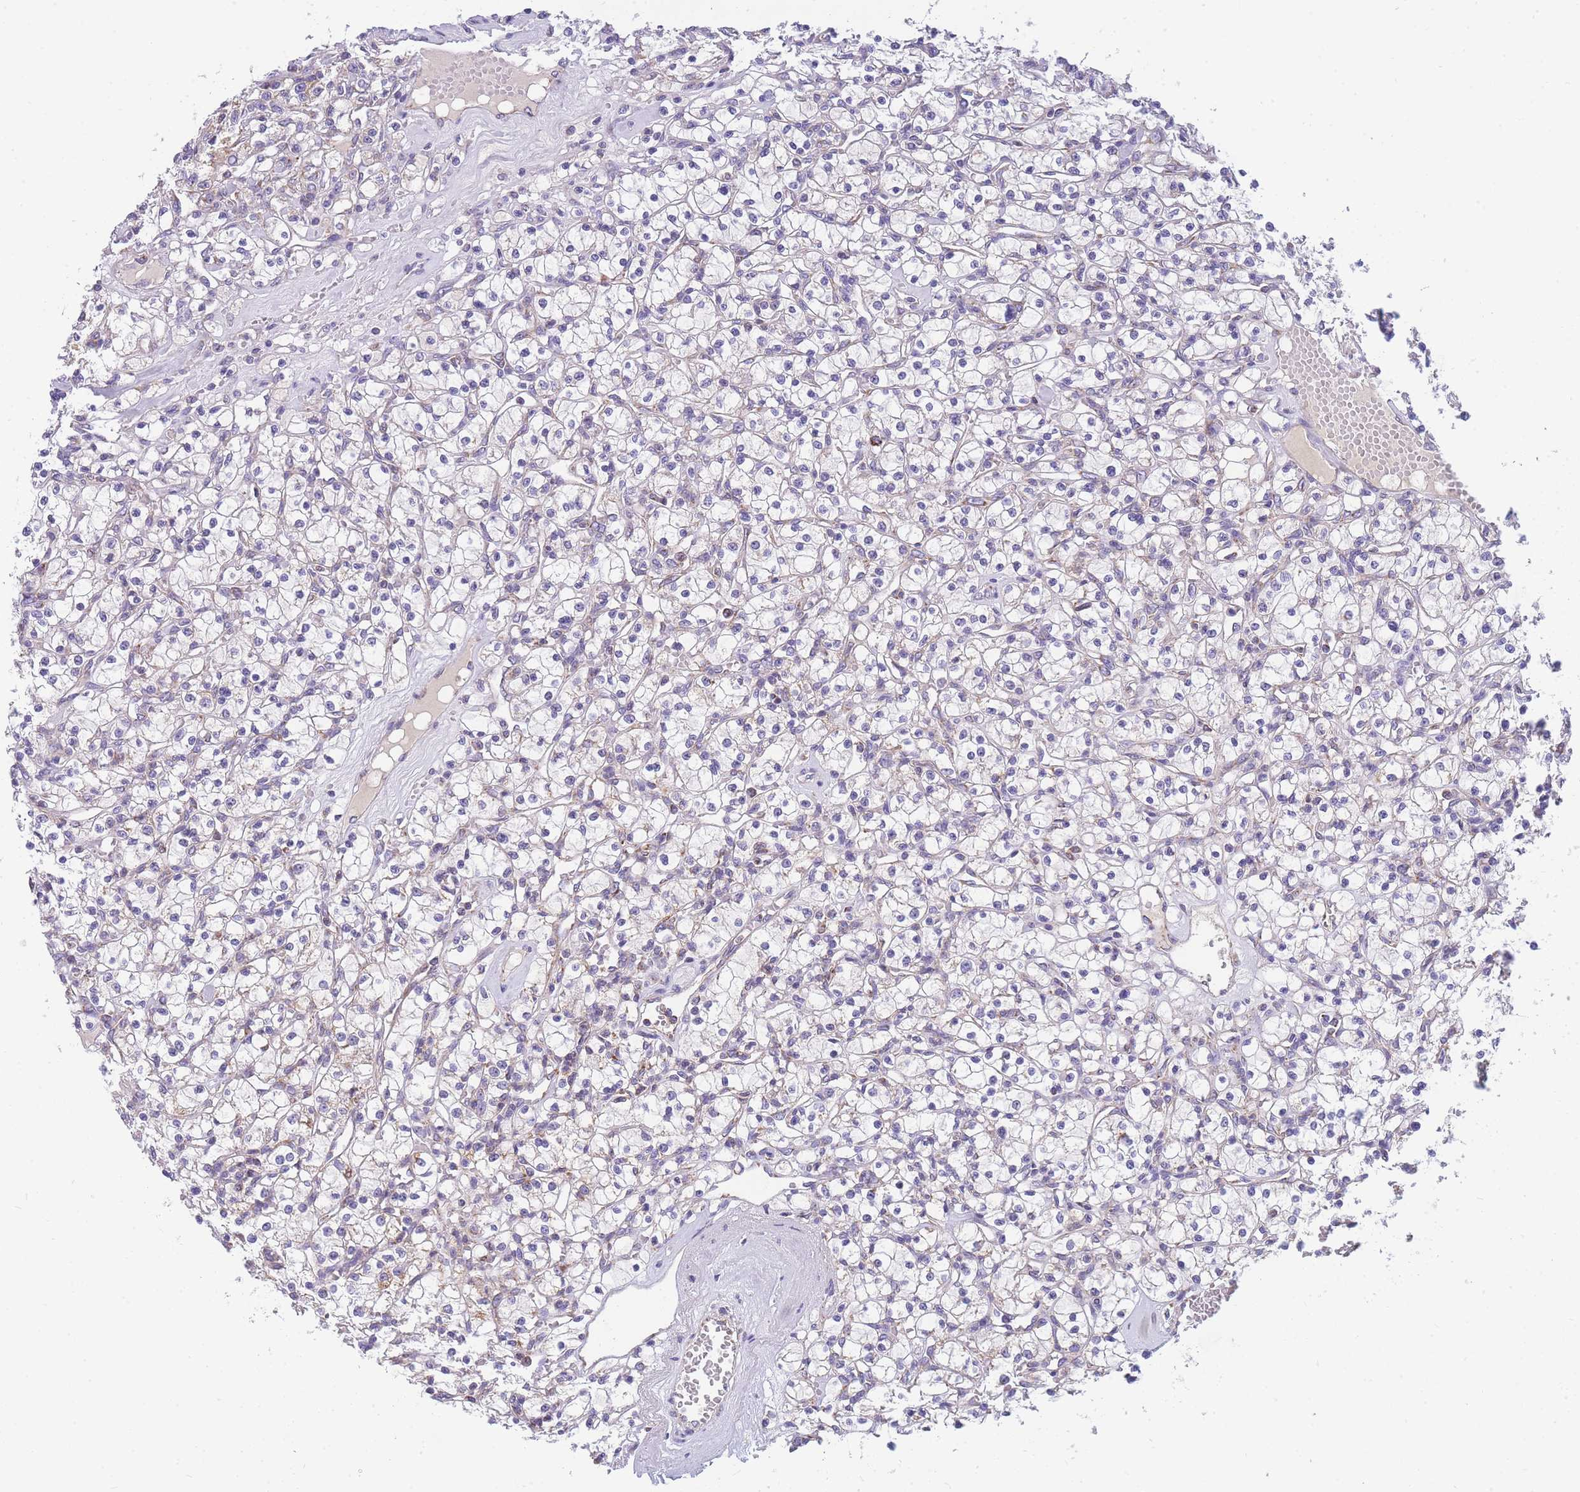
{"staining": {"intensity": "moderate", "quantity": "<25%", "location": "cytoplasmic/membranous"}, "tissue": "renal cancer", "cell_type": "Tumor cells", "image_type": "cancer", "snomed": [{"axis": "morphology", "description": "Adenocarcinoma, NOS"}, {"axis": "topography", "description": "Kidney"}], "caption": "A high-resolution image shows immunohistochemistry (IHC) staining of renal cancer (adenocarcinoma), which shows moderate cytoplasmic/membranous positivity in approximately <25% of tumor cells.", "gene": "MRPS11", "patient": {"sex": "female", "age": 59}}